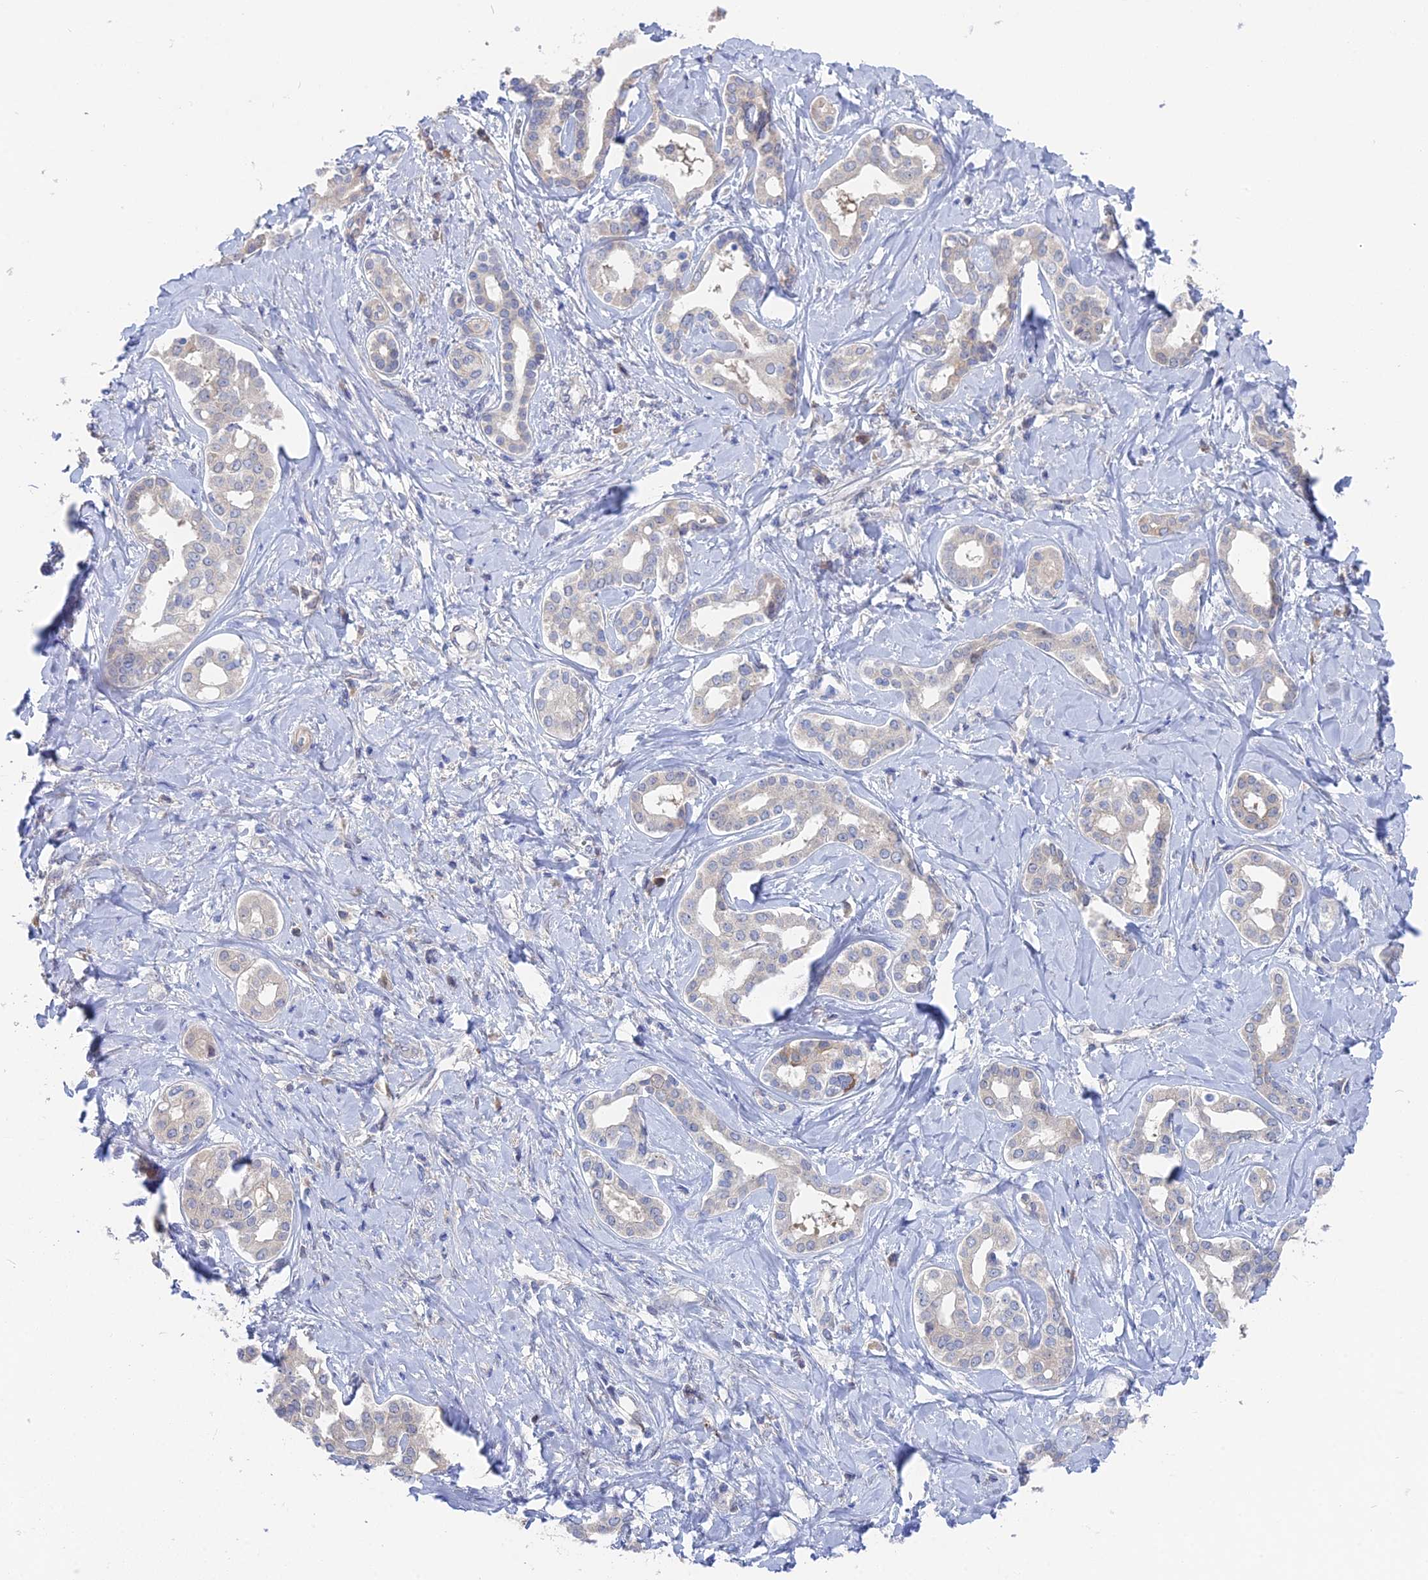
{"staining": {"intensity": "negative", "quantity": "none", "location": "none"}, "tissue": "liver cancer", "cell_type": "Tumor cells", "image_type": "cancer", "snomed": [{"axis": "morphology", "description": "Cholangiocarcinoma"}, {"axis": "topography", "description": "Liver"}], "caption": "Liver cancer (cholangiocarcinoma) was stained to show a protein in brown. There is no significant expression in tumor cells. The staining is performed using DAB (3,3'-diaminobenzidine) brown chromogen with nuclei counter-stained in using hematoxylin.", "gene": "DNAH14", "patient": {"sex": "female", "age": 77}}